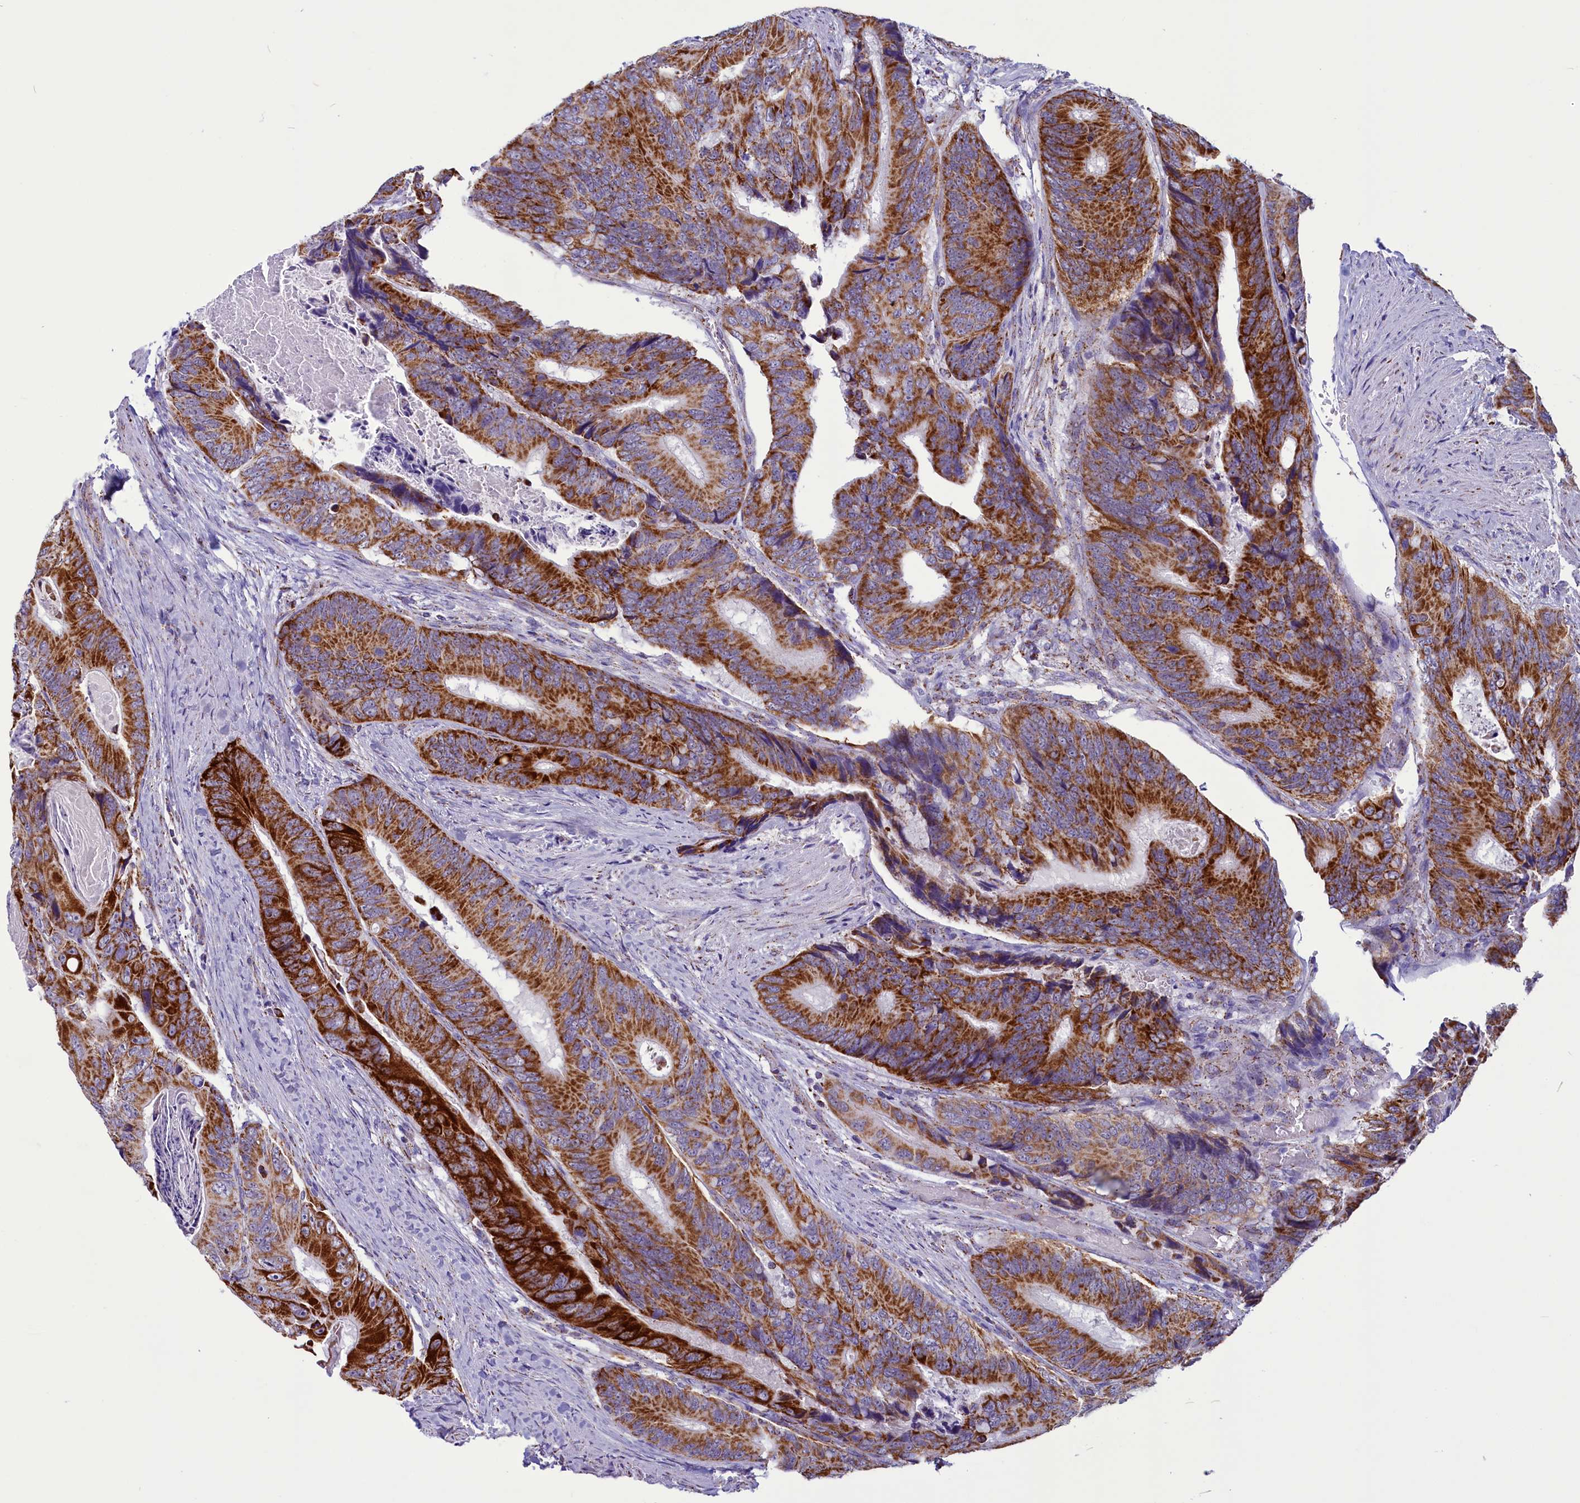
{"staining": {"intensity": "strong", "quantity": ">75%", "location": "cytoplasmic/membranous"}, "tissue": "colorectal cancer", "cell_type": "Tumor cells", "image_type": "cancer", "snomed": [{"axis": "morphology", "description": "Adenocarcinoma, NOS"}, {"axis": "topography", "description": "Colon"}], "caption": "Colorectal cancer (adenocarcinoma) stained for a protein (brown) displays strong cytoplasmic/membranous positive staining in approximately >75% of tumor cells.", "gene": "ICA1L", "patient": {"sex": "male", "age": 84}}